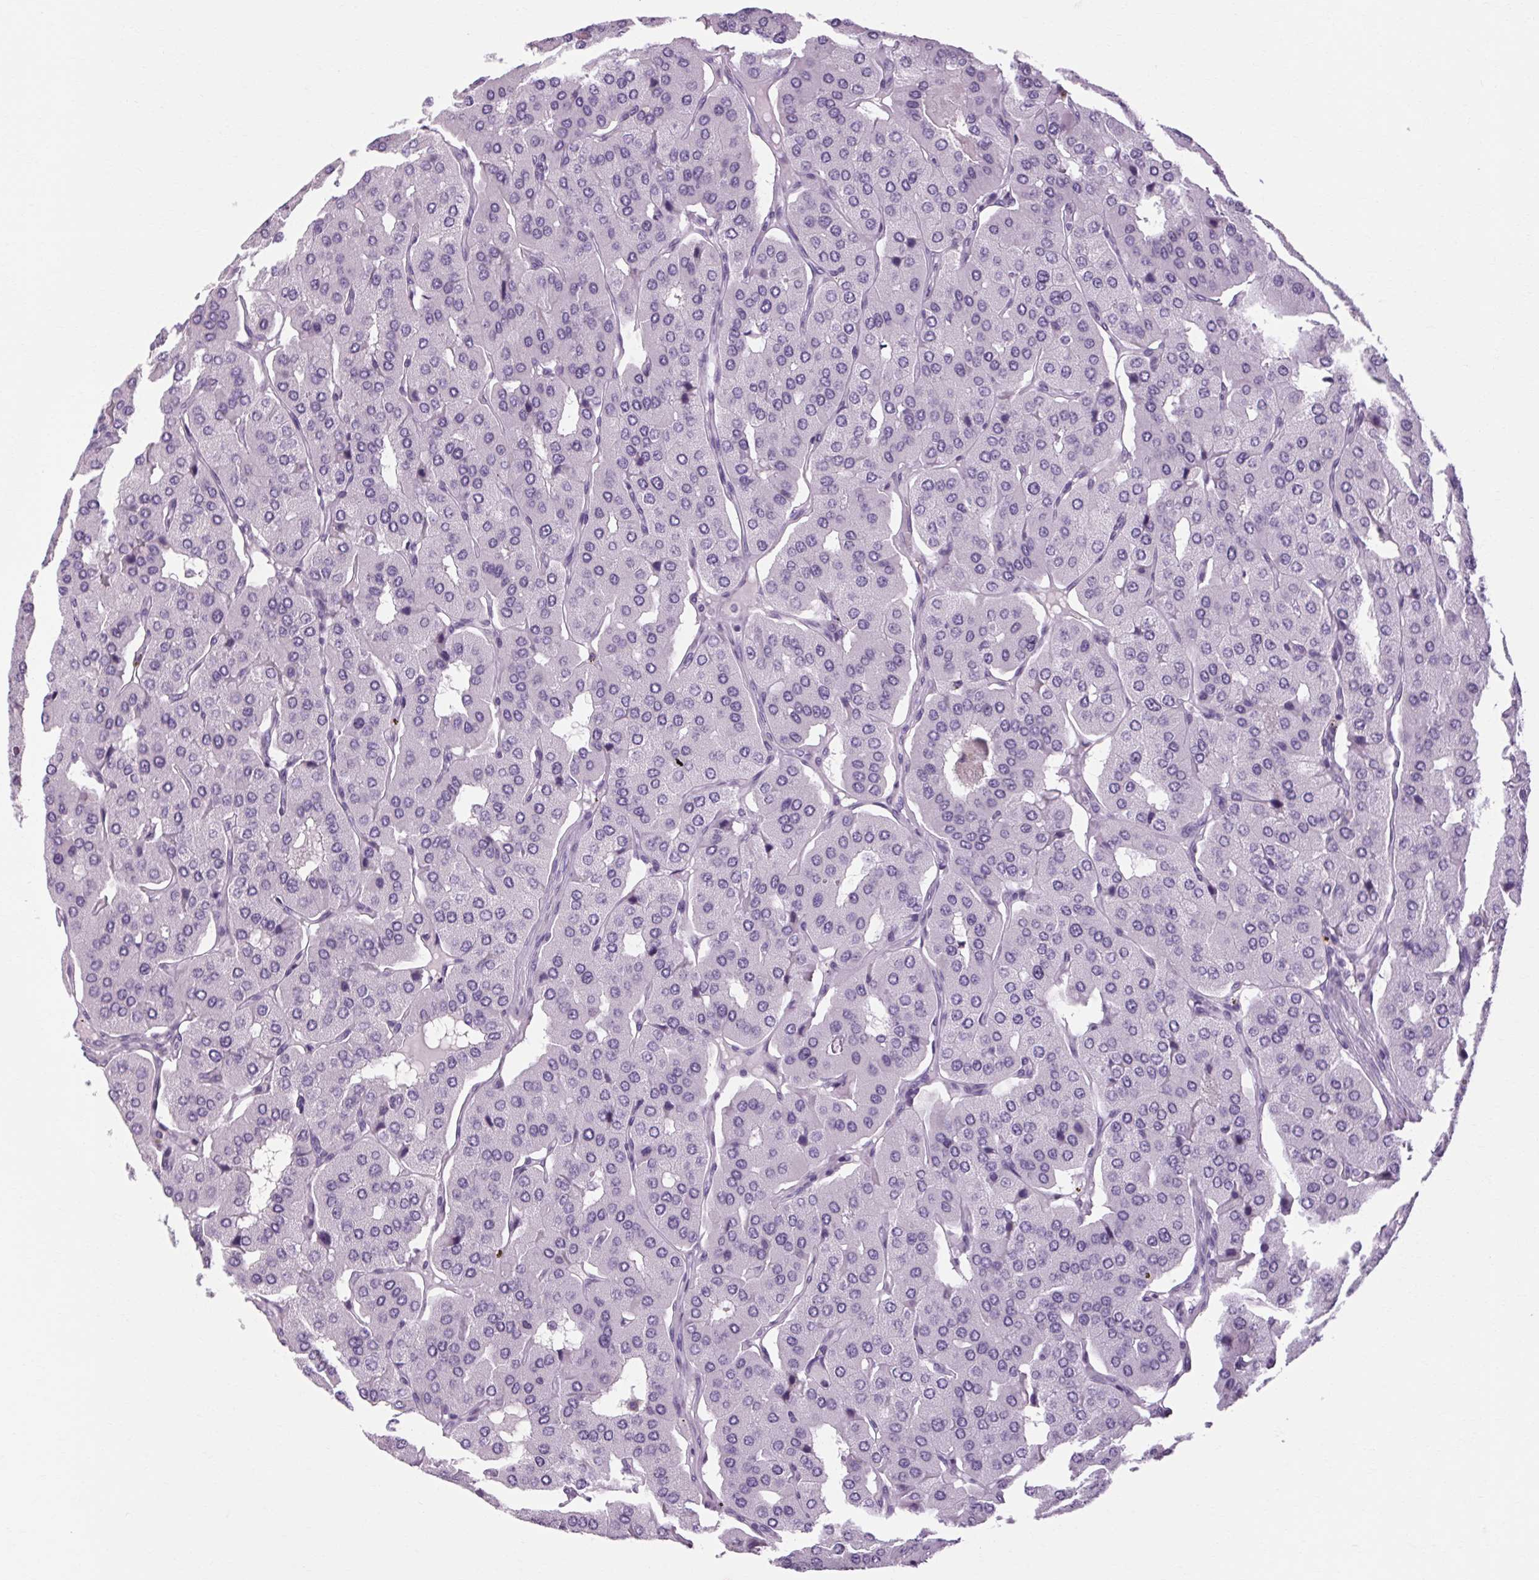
{"staining": {"intensity": "negative", "quantity": "none", "location": "none"}, "tissue": "parathyroid gland", "cell_type": "Glandular cells", "image_type": "normal", "snomed": [{"axis": "morphology", "description": "Normal tissue, NOS"}, {"axis": "morphology", "description": "Adenoma, NOS"}, {"axis": "topography", "description": "Parathyroid gland"}], "caption": "This is an immunohistochemistry (IHC) photomicrograph of unremarkable parathyroid gland. There is no staining in glandular cells.", "gene": "POMC", "patient": {"sex": "female", "age": 86}}